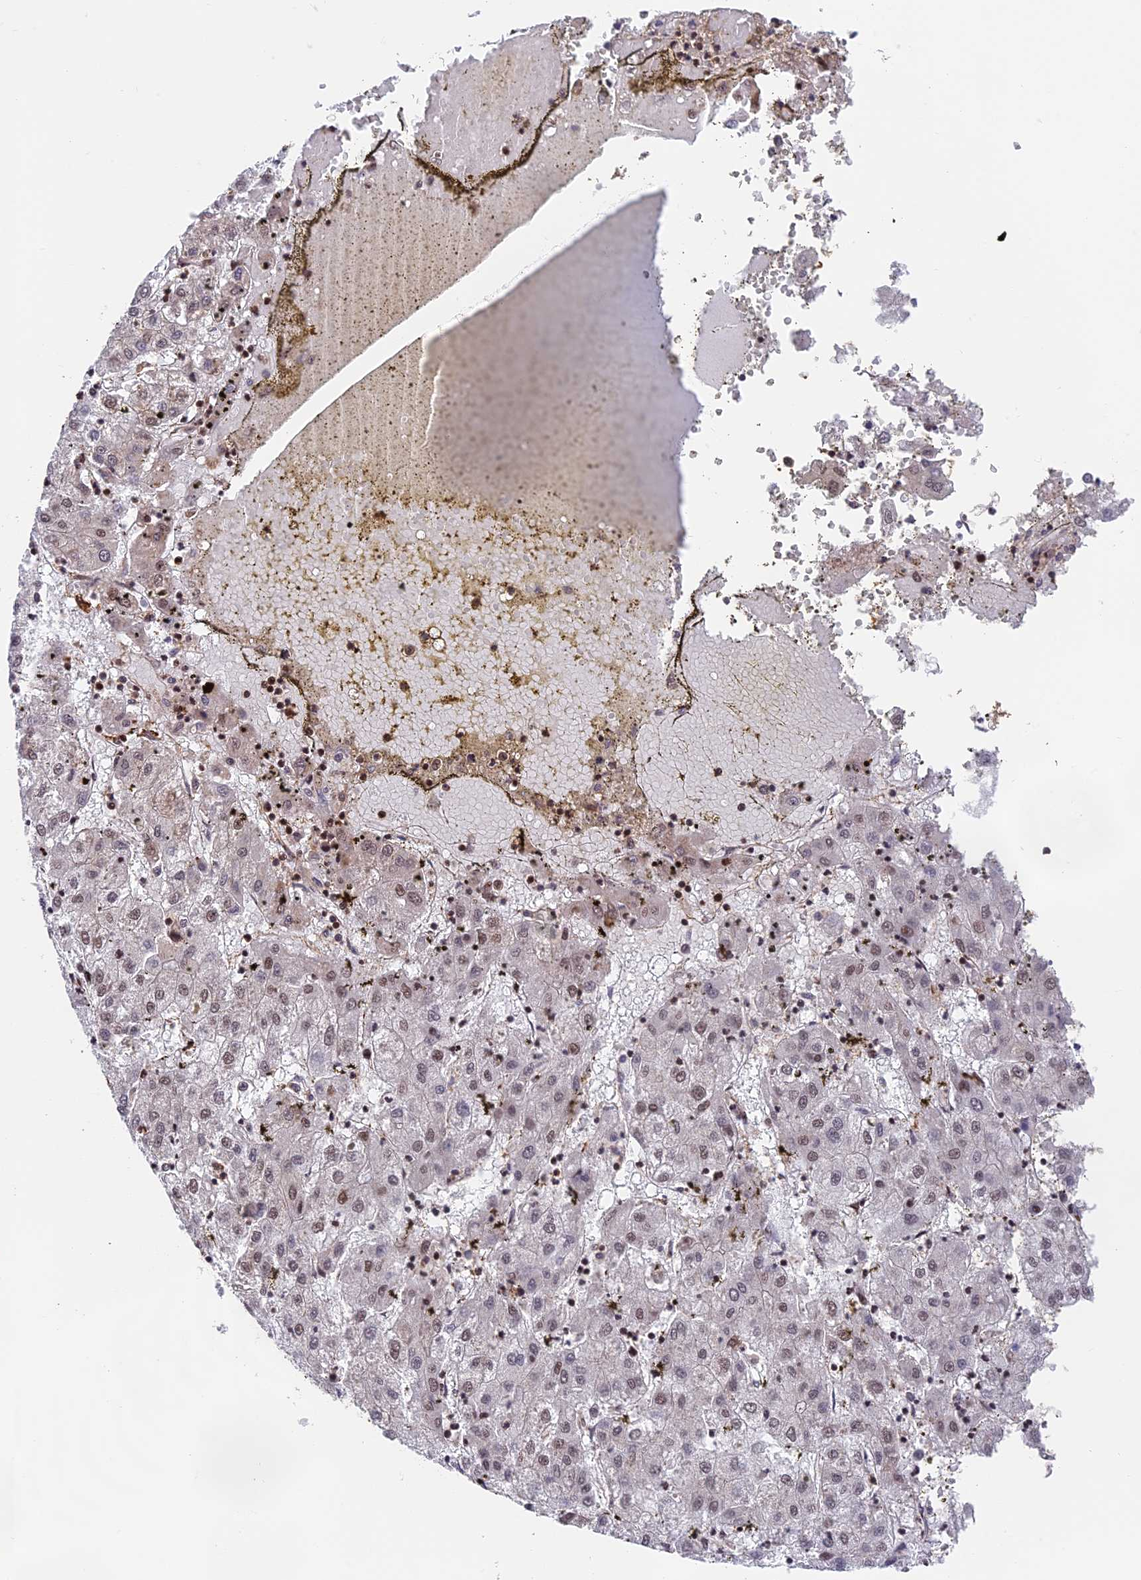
{"staining": {"intensity": "moderate", "quantity": ">75%", "location": "nuclear"}, "tissue": "liver cancer", "cell_type": "Tumor cells", "image_type": "cancer", "snomed": [{"axis": "morphology", "description": "Carcinoma, Hepatocellular, NOS"}, {"axis": "topography", "description": "Liver"}], "caption": "Hepatocellular carcinoma (liver) was stained to show a protein in brown. There is medium levels of moderate nuclear positivity in approximately >75% of tumor cells. The staining is performed using DAB brown chromogen to label protein expression. The nuclei are counter-stained blue using hematoxylin.", "gene": "OSBPL1A", "patient": {"sex": "male", "age": 72}}